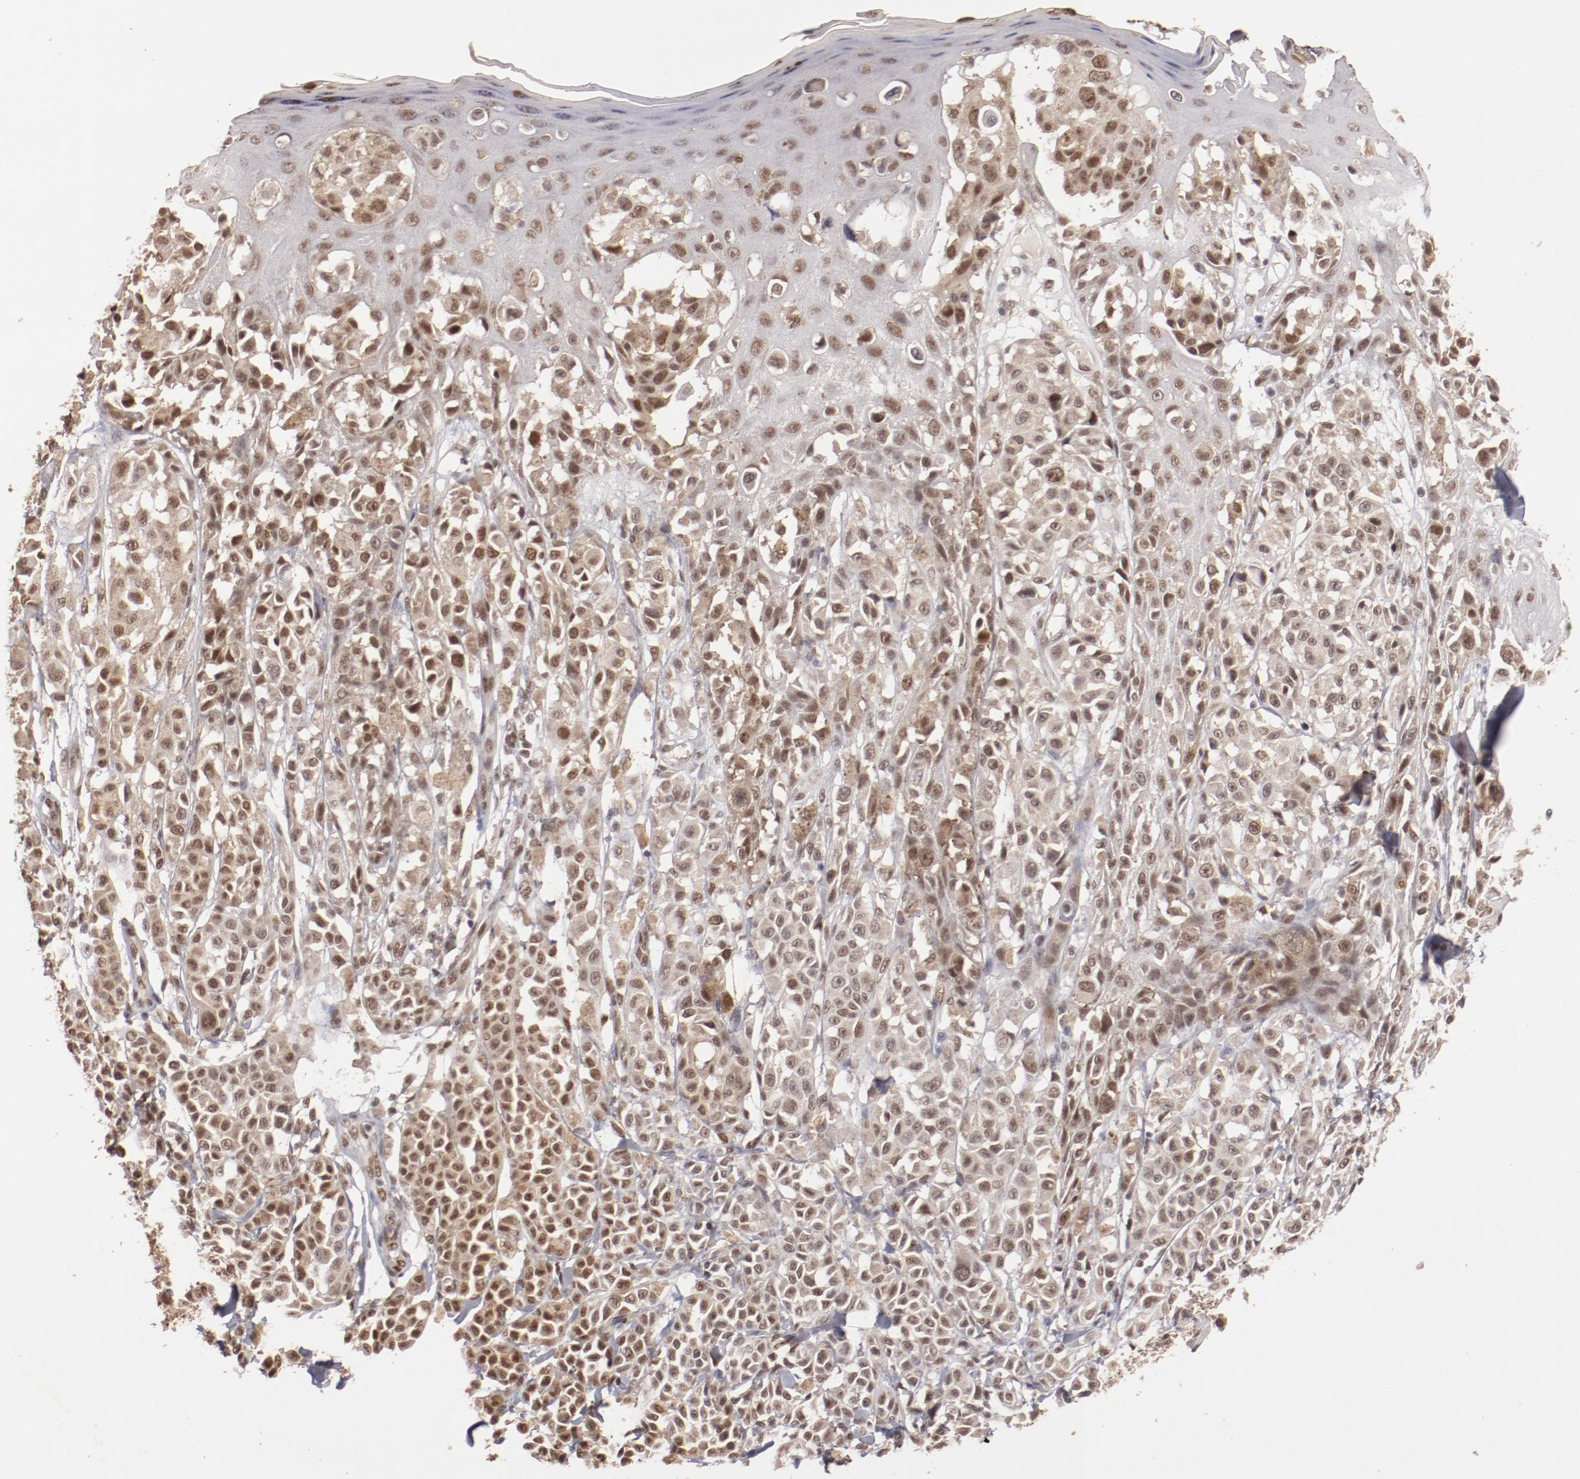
{"staining": {"intensity": "moderate", "quantity": ">75%", "location": "cytoplasmic/membranous,nuclear"}, "tissue": "melanoma", "cell_type": "Tumor cells", "image_type": "cancer", "snomed": [{"axis": "morphology", "description": "Malignant melanoma, NOS"}, {"axis": "topography", "description": "Skin"}], "caption": "Immunohistochemistry (IHC) (DAB (3,3'-diaminobenzidine)) staining of malignant melanoma reveals moderate cytoplasmic/membranous and nuclear protein expression in about >75% of tumor cells.", "gene": "CLOCK", "patient": {"sex": "female", "age": 38}}